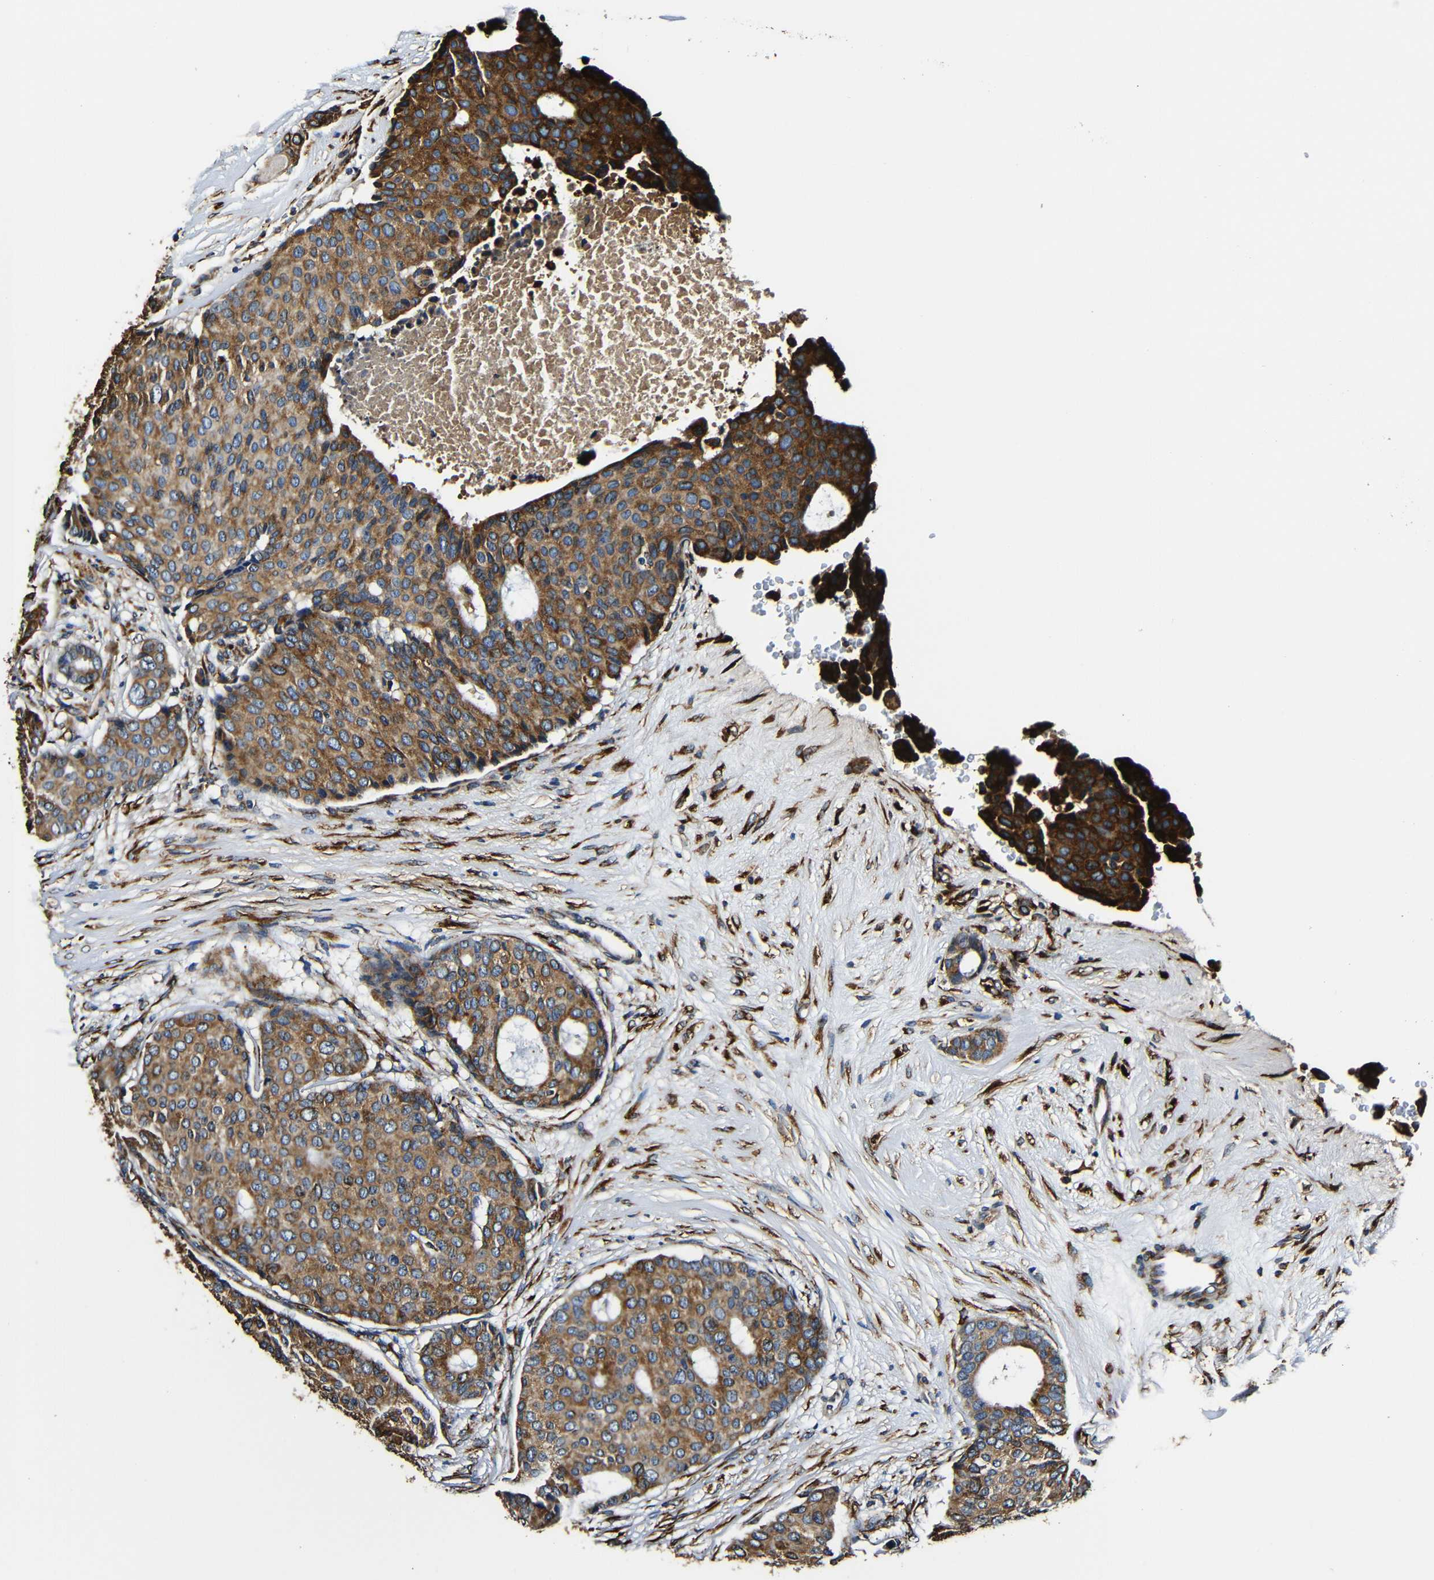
{"staining": {"intensity": "moderate", "quantity": ">75%", "location": "cytoplasmic/membranous"}, "tissue": "breast cancer", "cell_type": "Tumor cells", "image_type": "cancer", "snomed": [{"axis": "morphology", "description": "Duct carcinoma"}, {"axis": "topography", "description": "Breast"}], "caption": "The photomicrograph displays a brown stain indicating the presence of a protein in the cytoplasmic/membranous of tumor cells in intraductal carcinoma (breast).", "gene": "RRBP1", "patient": {"sex": "female", "age": 75}}